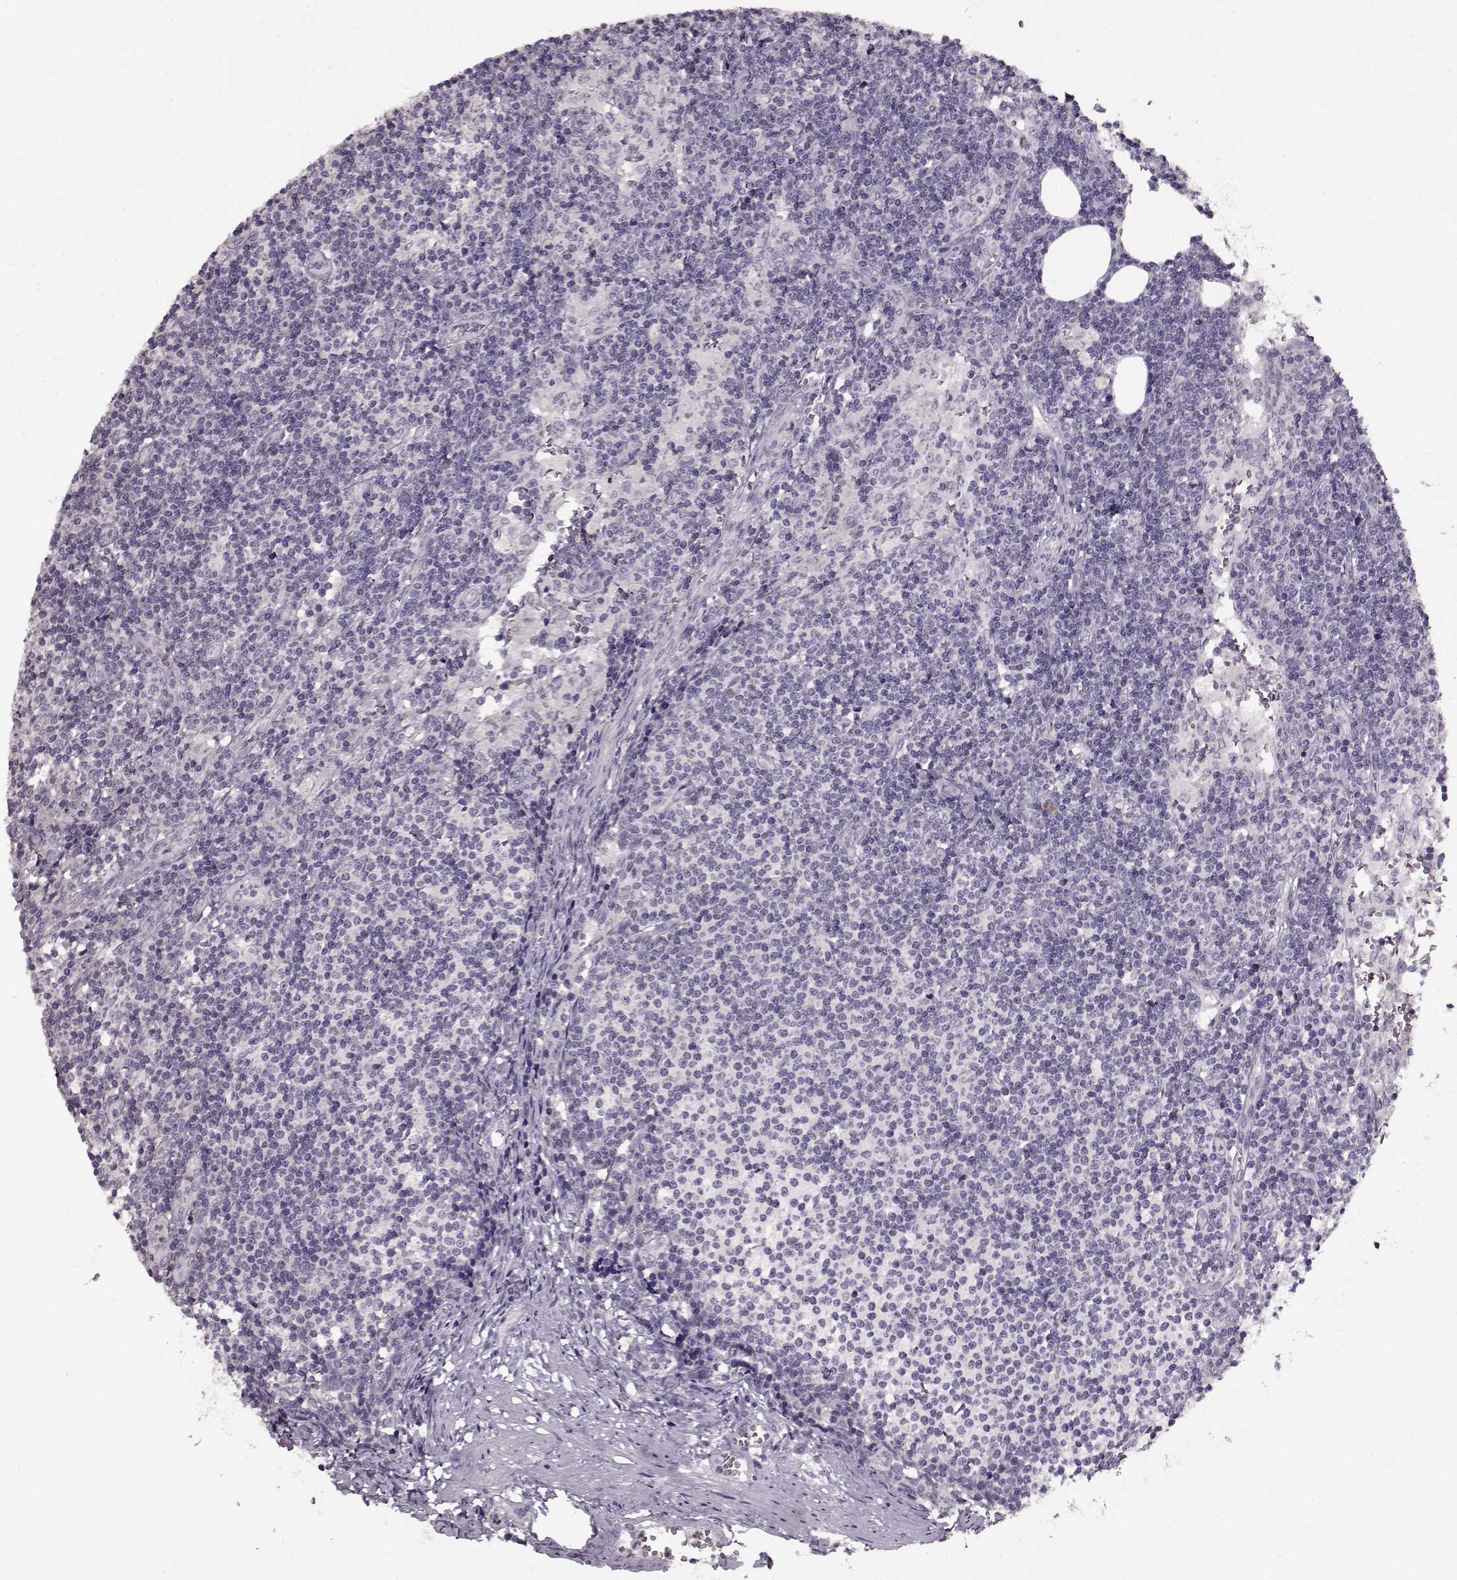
{"staining": {"intensity": "negative", "quantity": "none", "location": "none"}, "tissue": "lymph node", "cell_type": "Germinal center cells", "image_type": "normal", "snomed": [{"axis": "morphology", "description": "Normal tissue, NOS"}, {"axis": "topography", "description": "Lymph node"}], "caption": "Immunohistochemistry (IHC) micrograph of normal human lymph node stained for a protein (brown), which reveals no positivity in germinal center cells. (DAB (3,3'-diaminobenzidine) IHC visualized using brightfield microscopy, high magnification).", "gene": "RP1L1", "patient": {"sex": "female", "age": 50}}